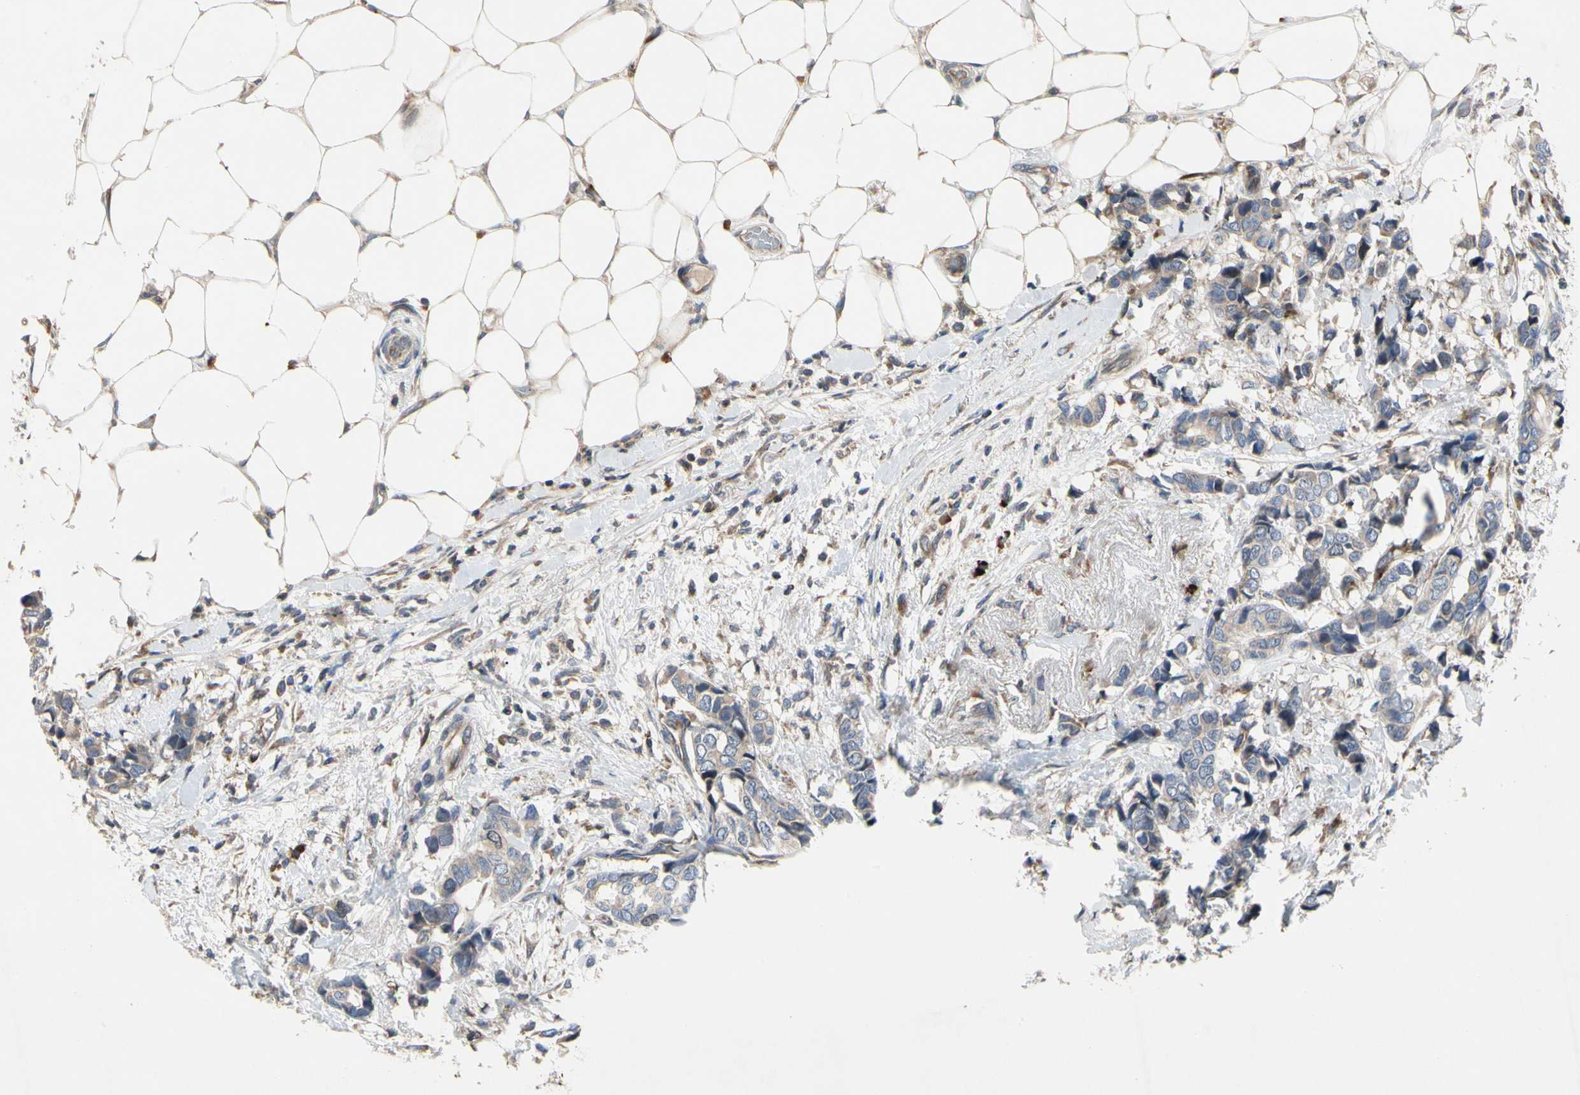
{"staining": {"intensity": "weak", "quantity": ">75%", "location": "cytoplasmic/membranous"}, "tissue": "breast cancer", "cell_type": "Tumor cells", "image_type": "cancer", "snomed": [{"axis": "morphology", "description": "Duct carcinoma"}, {"axis": "topography", "description": "Breast"}], "caption": "This is an image of IHC staining of breast cancer (intraductal carcinoma), which shows weak positivity in the cytoplasmic/membranous of tumor cells.", "gene": "MMEL1", "patient": {"sex": "female", "age": 87}}